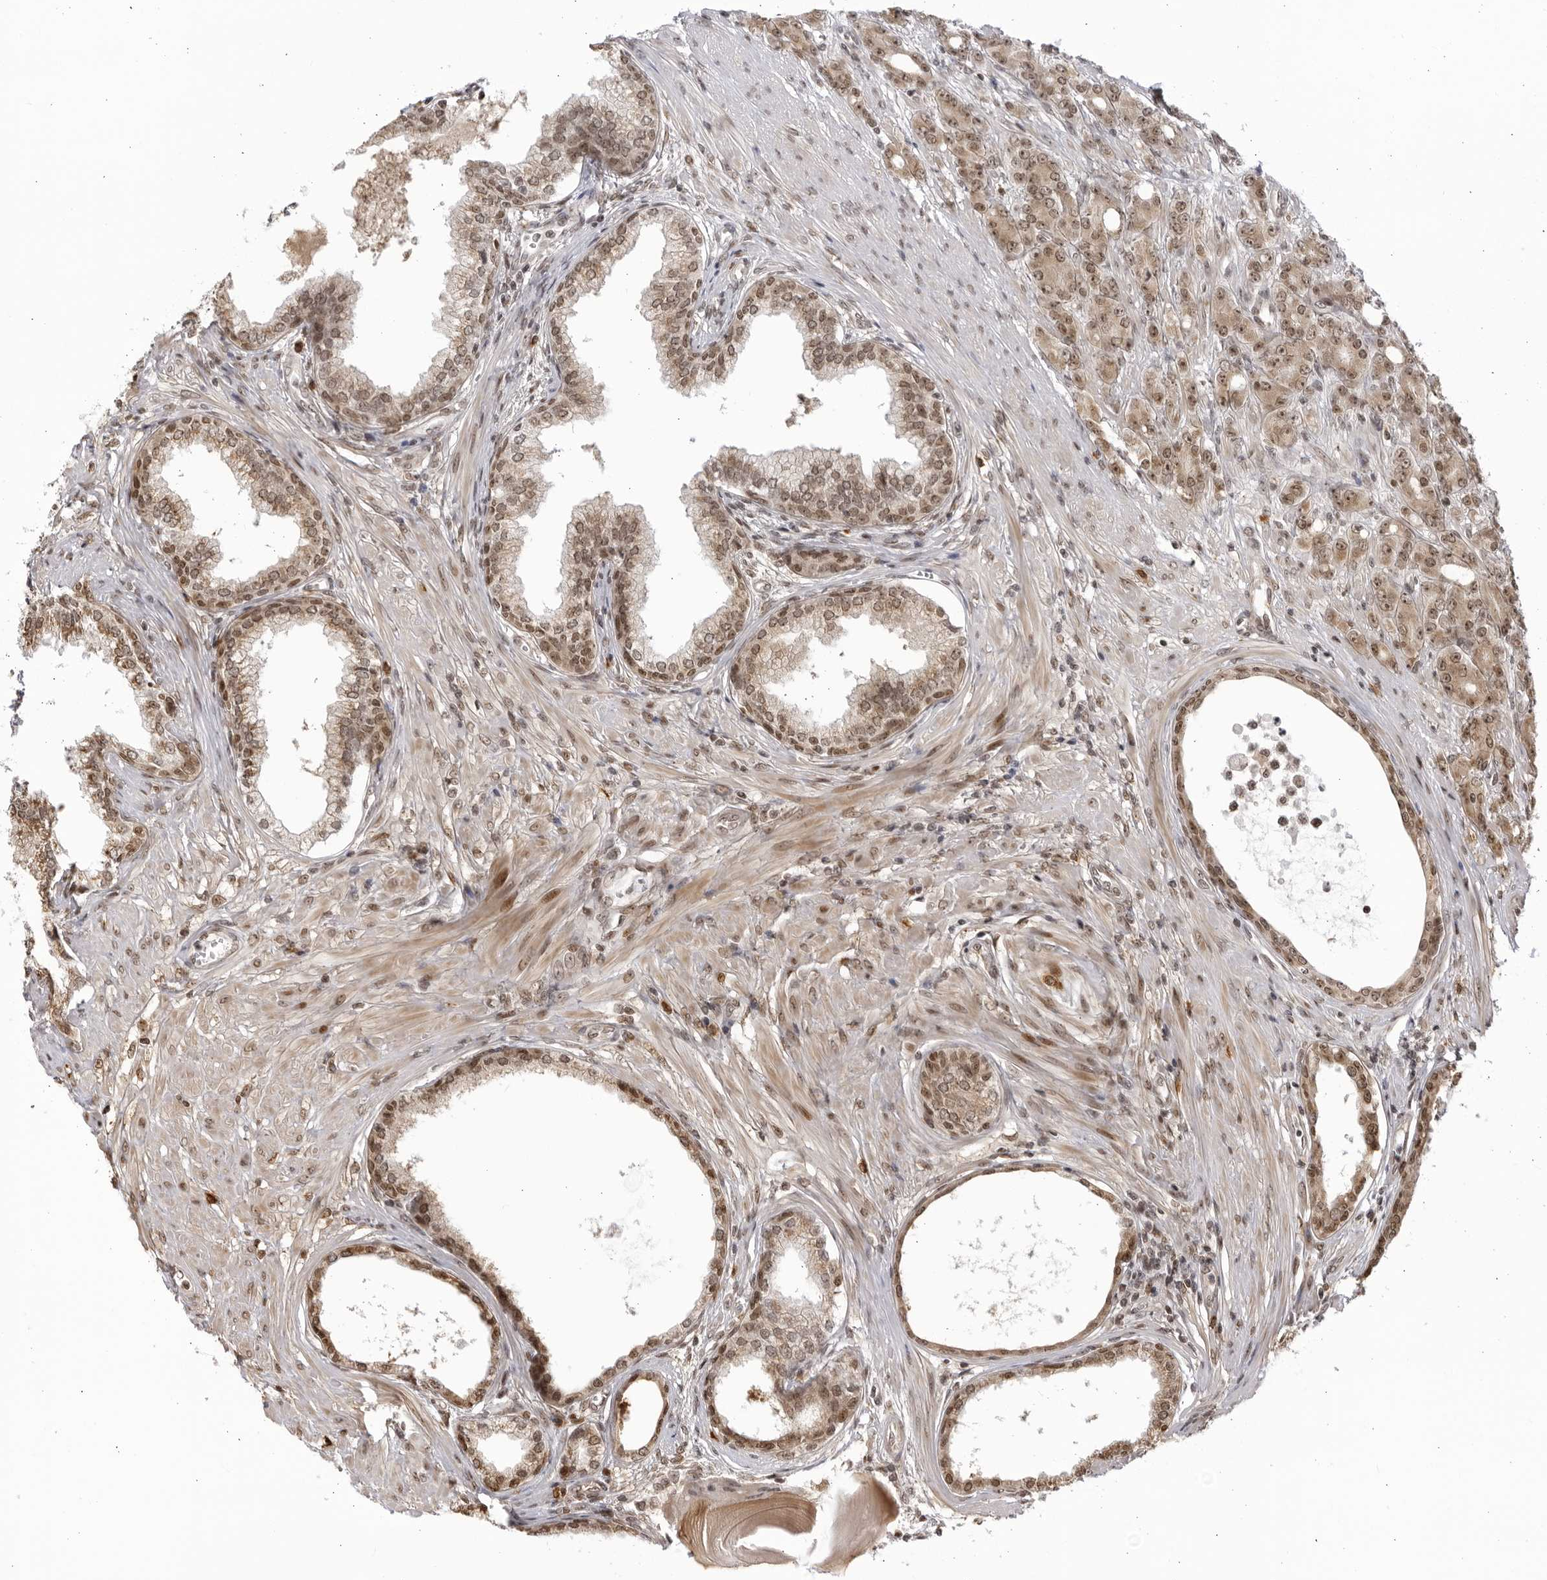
{"staining": {"intensity": "weak", "quantity": ">75%", "location": "cytoplasmic/membranous,nuclear"}, "tissue": "prostate cancer", "cell_type": "Tumor cells", "image_type": "cancer", "snomed": [{"axis": "morphology", "description": "Adenocarcinoma, High grade"}, {"axis": "topography", "description": "Prostate"}], "caption": "Brown immunohistochemical staining in prostate adenocarcinoma (high-grade) exhibits weak cytoplasmic/membranous and nuclear staining in approximately >75% of tumor cells. (IHC, brightfield microscopy, high magnification).", "gene": "RASGEF1C", "patient": {"sex": "male", "age": 62}}